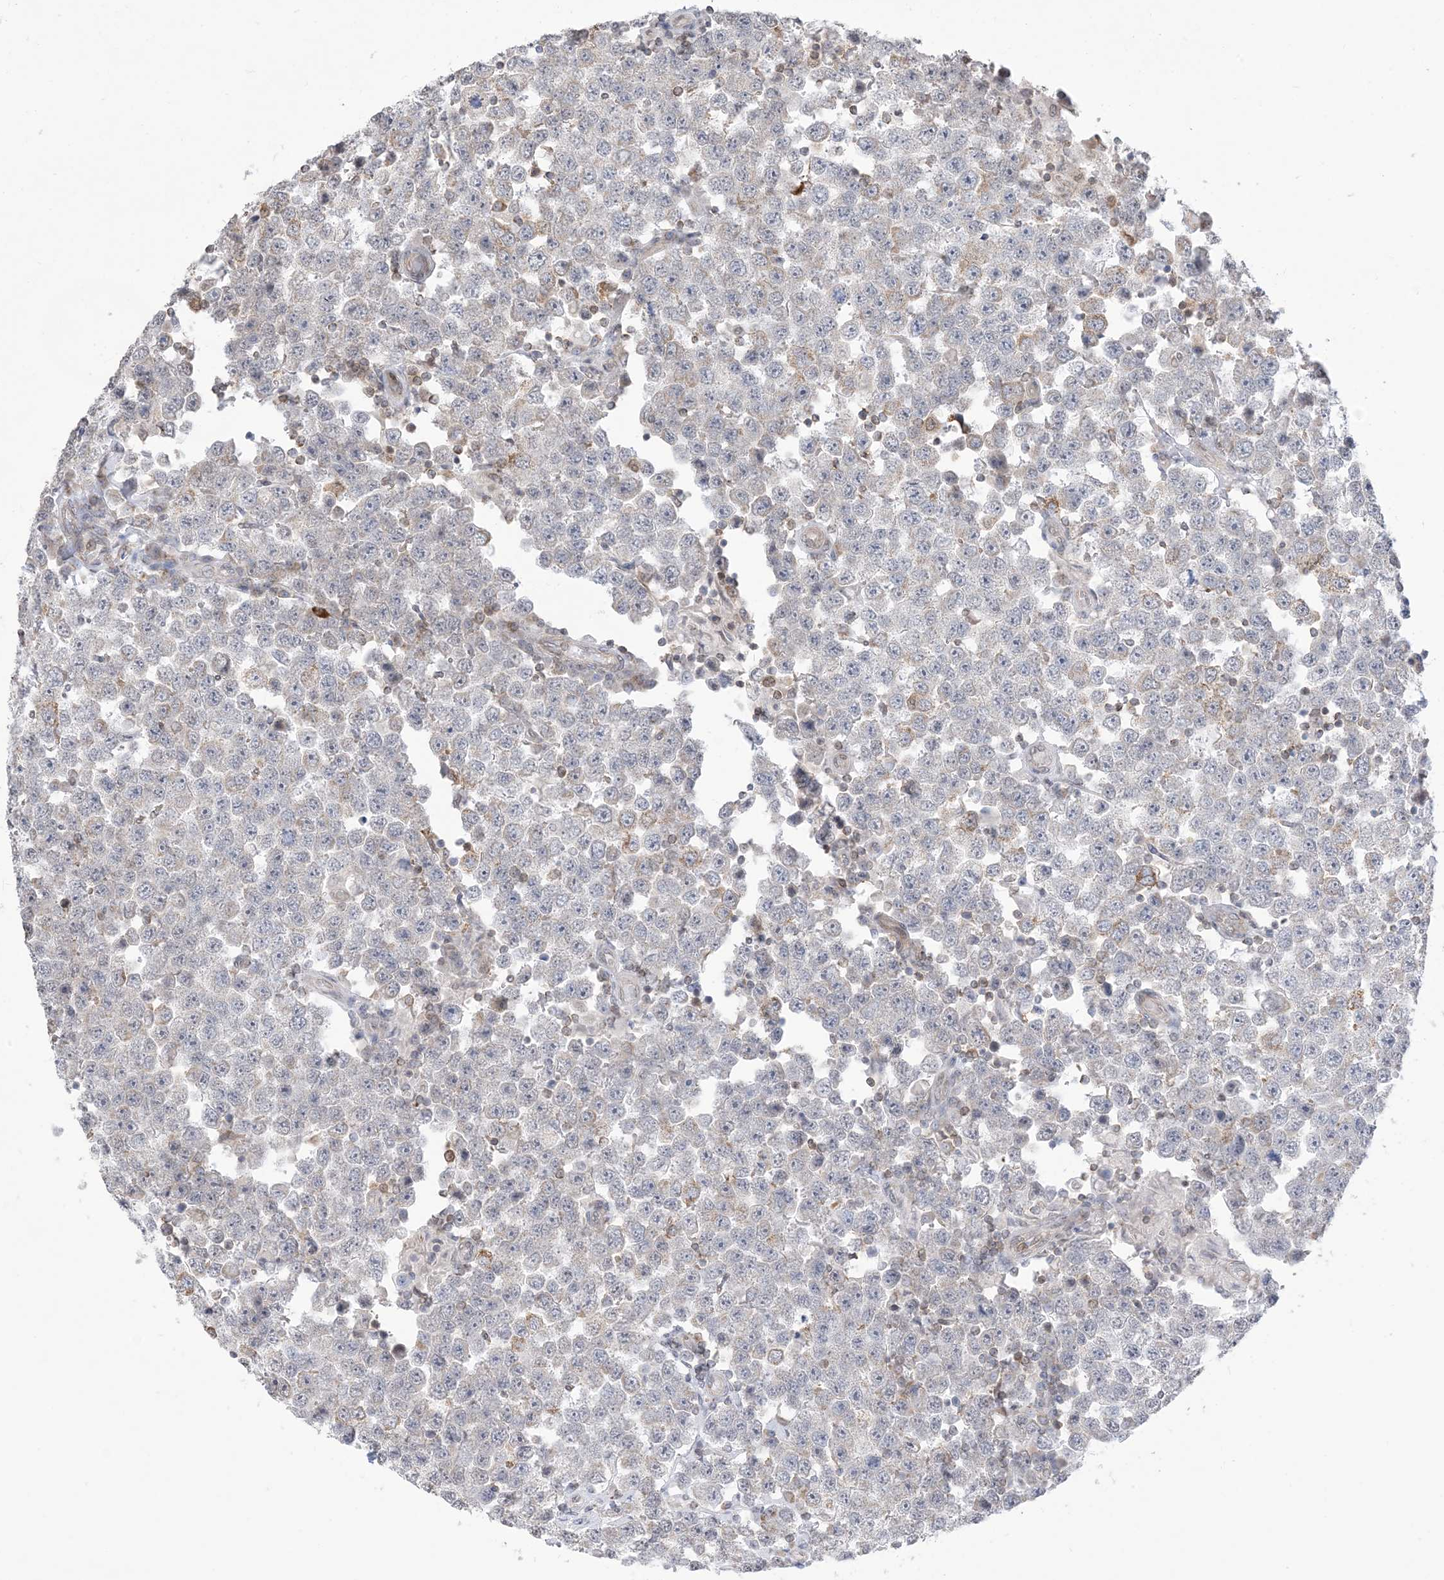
{"staining": {"intensity": "negative", "quantity": "none", "location": "none"}, "tissue": "testis cancer", "cell_type": "Tumor cells", "image_type": "cancer", "snomed": [{"axis": "morphology", "description": "Seminoma, NOS"}, {"axis": "topography", "description": "Testis"}], "caption": "Immunohistochemical staining of human seminoma (testis) displays no significant positivity in tumor cells. The staining is performed using DAB (3,3'-diaminobenzidine) brown chromogen with nuclei counter-stained in using hematoxylin.", "gene": "CASP4", "patient": {"sex": "male", "age": 28}}